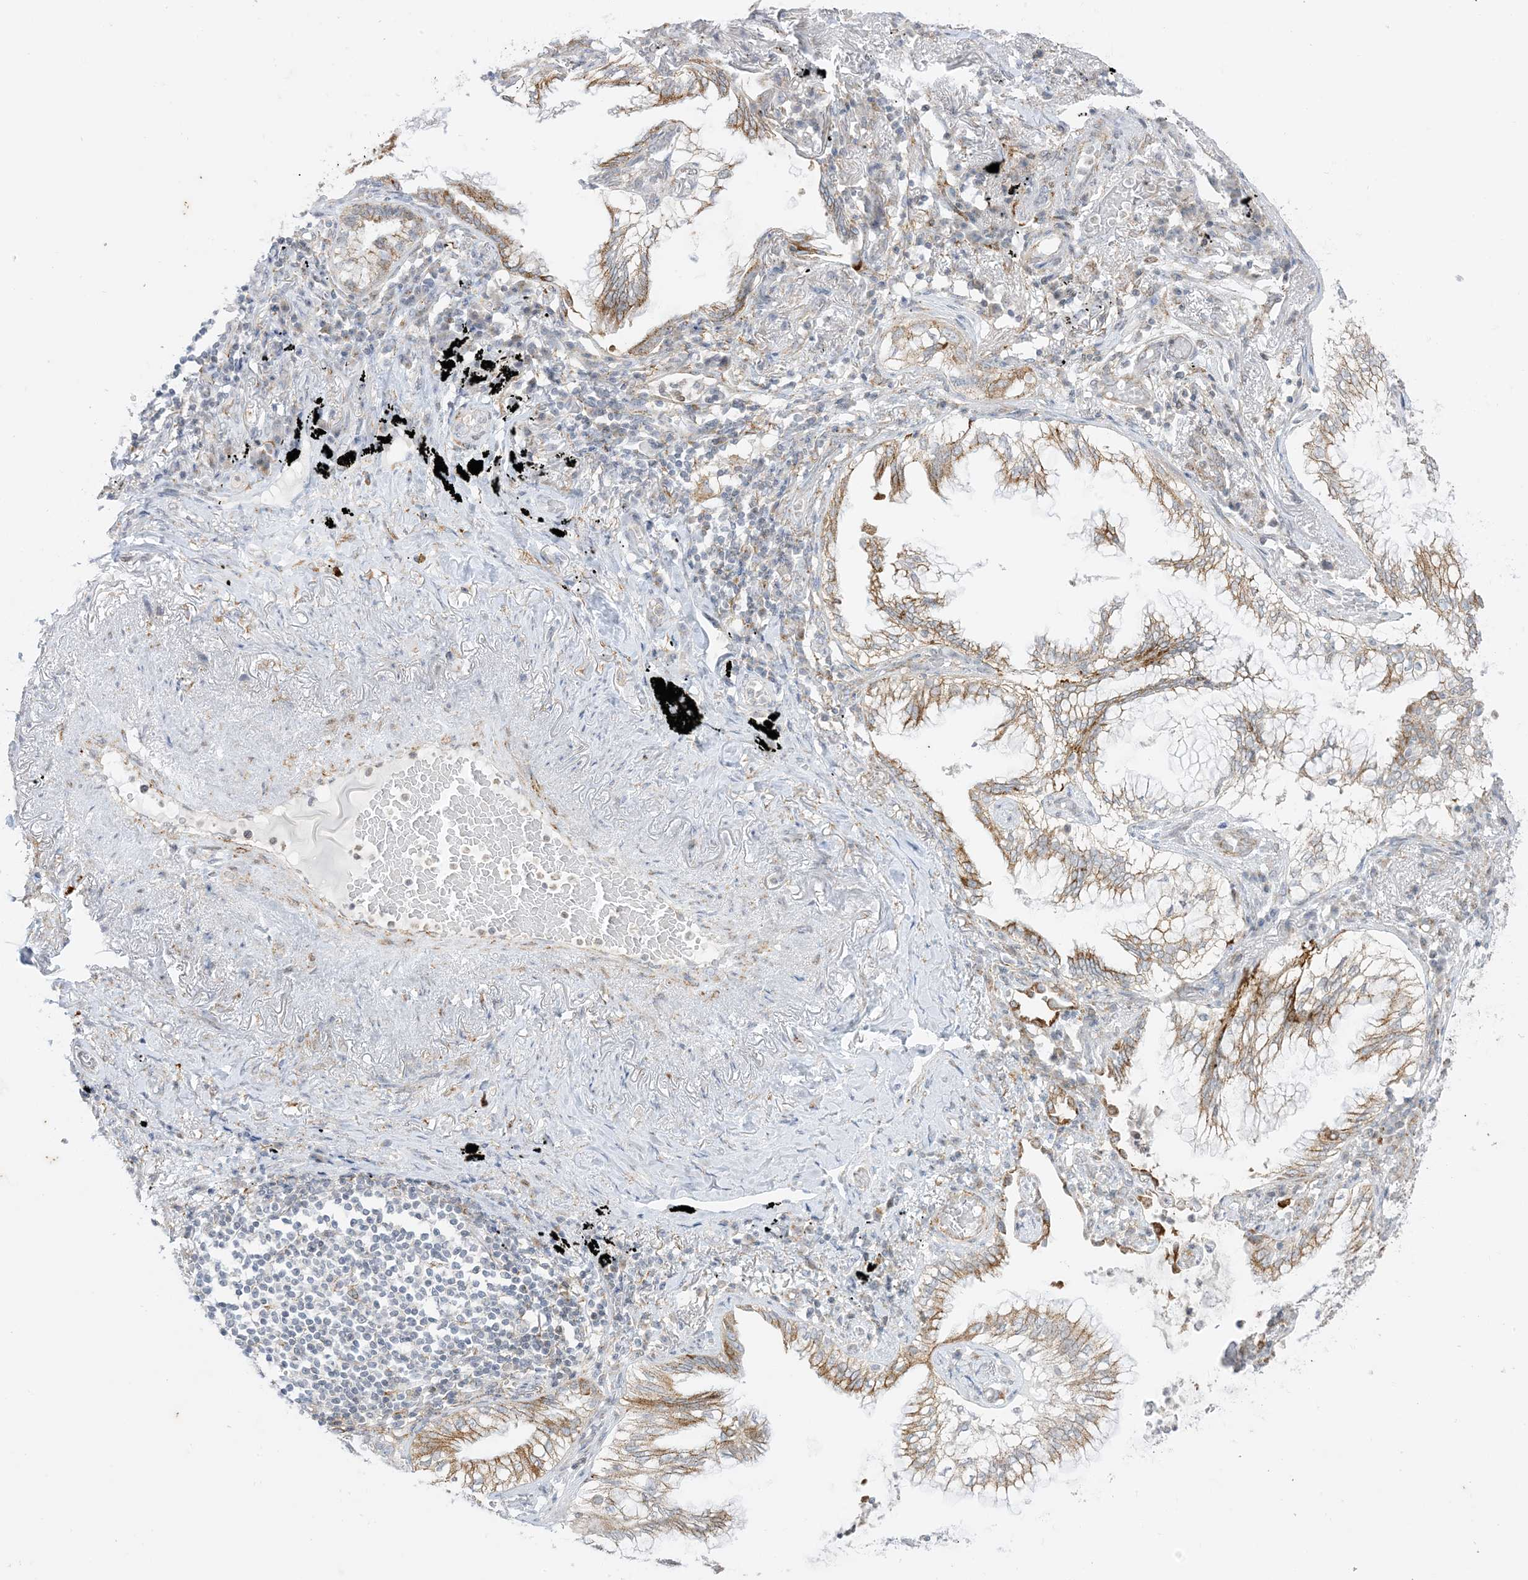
{"staining": {"intensity": "moderate", "quantity": ">75%", "location": "cytoplasmic/membranous"}, "tissue": "lung cancer", "cell_type": "Tumor cells", "image_type": "cancer", "snomed": [{"axis": "morphology", "description": "Adenocarcinoma, NOS"}, {"axis": "topography", "description": "Lung"}], "caption": "Immunohistochemistry (IHC) staining of lung adenocarcinoma, which exhibits medium levels of moderate cytoplasmic/membranous positivity in about >75% of tumor cells indicating moderate cytoplasmic/membranous protein staining. The staining was performed using DAB (3,3'-diaminobenzidine) (brown) for protein detection and nuclei were counterstained in hematoxylin (blue).", "gene": "RAC1", "patient": {"sex": "female", "age": 70}}